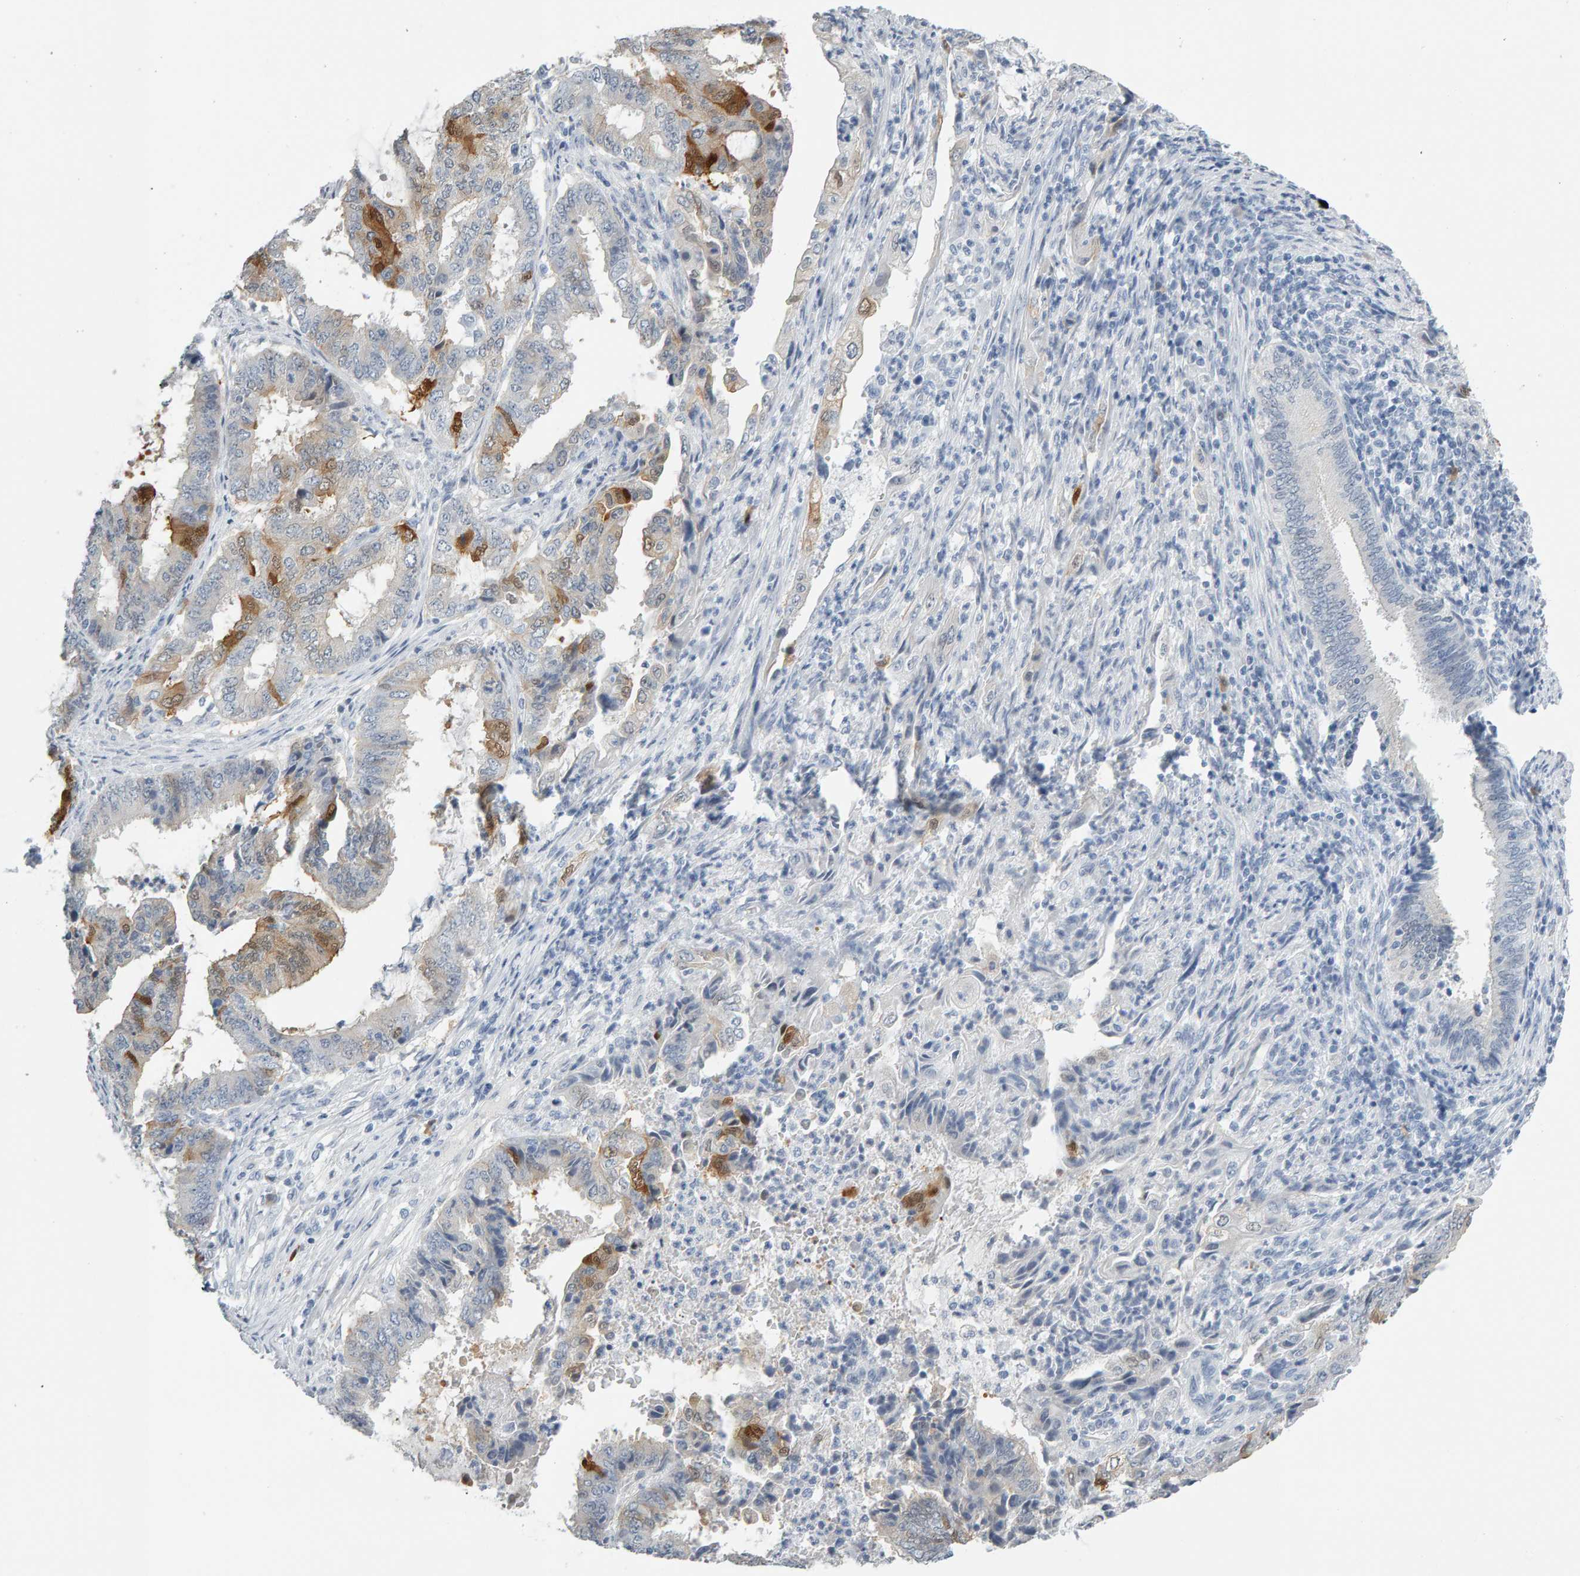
{"staining": {"intensity": "moderate", "quantity": "<25%", "location": "cytoplasmic/membranous,nuclear"}, "tissue": "endometrial cancer", "cell_type": "Tumor cells", "image_type": "cancer", "snomed": [{"axis": "morphology", "description": "Adenocarcinoma, NOS"}, {"axis": "topography", "description": "Endometrium"}], "caption": "An image of human adenocarcinoma (endometrial) stained for a protein exhibits moderate cytoplasmic/membranous and nuclear brown staining in tumor cells.", "gene": "CTH", "patient": {"sex": "female", "age": 51}}